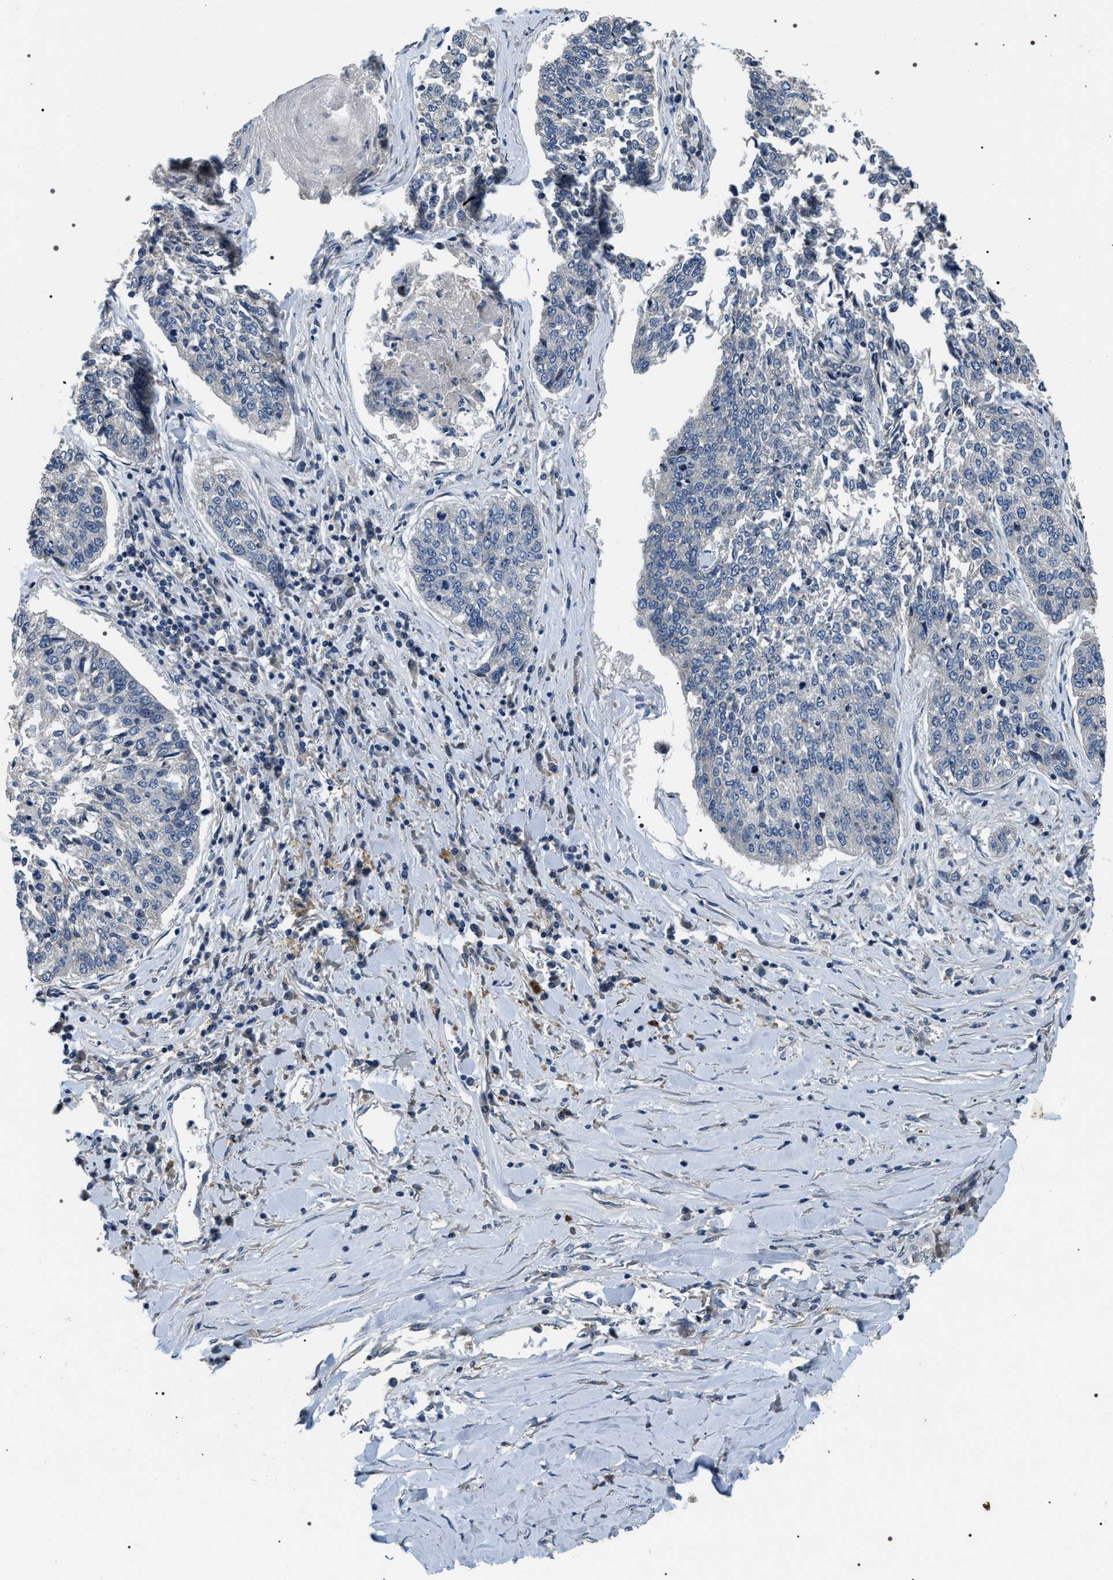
{"staining": {"intensity": "negative", "quantity": "none", "location": "none"}, "tissue": "lung cancer", "cell_type": "Tumor cells", "image_type": "cancer", "snomed": [{"axis": "morphology", "description": "Normal tissue, NOS"}, {"axis": "morphology", "description": "Squamous cell carcinoma, NOS"}, {"axis": "topography", "description": "Cartilage tissue"}, {"axis": "topography", "description": "Bronchus"}, {"axis": "topography", "description": "Lung"}], "caption": "A high-resolution histopathology image shows immunohistochemistry (IHC) staining of lung cancer, which exhibits no significant positivity in tumor cells.", "gene": "IFT81", "patient": {"sex": "female", "age": 49}}